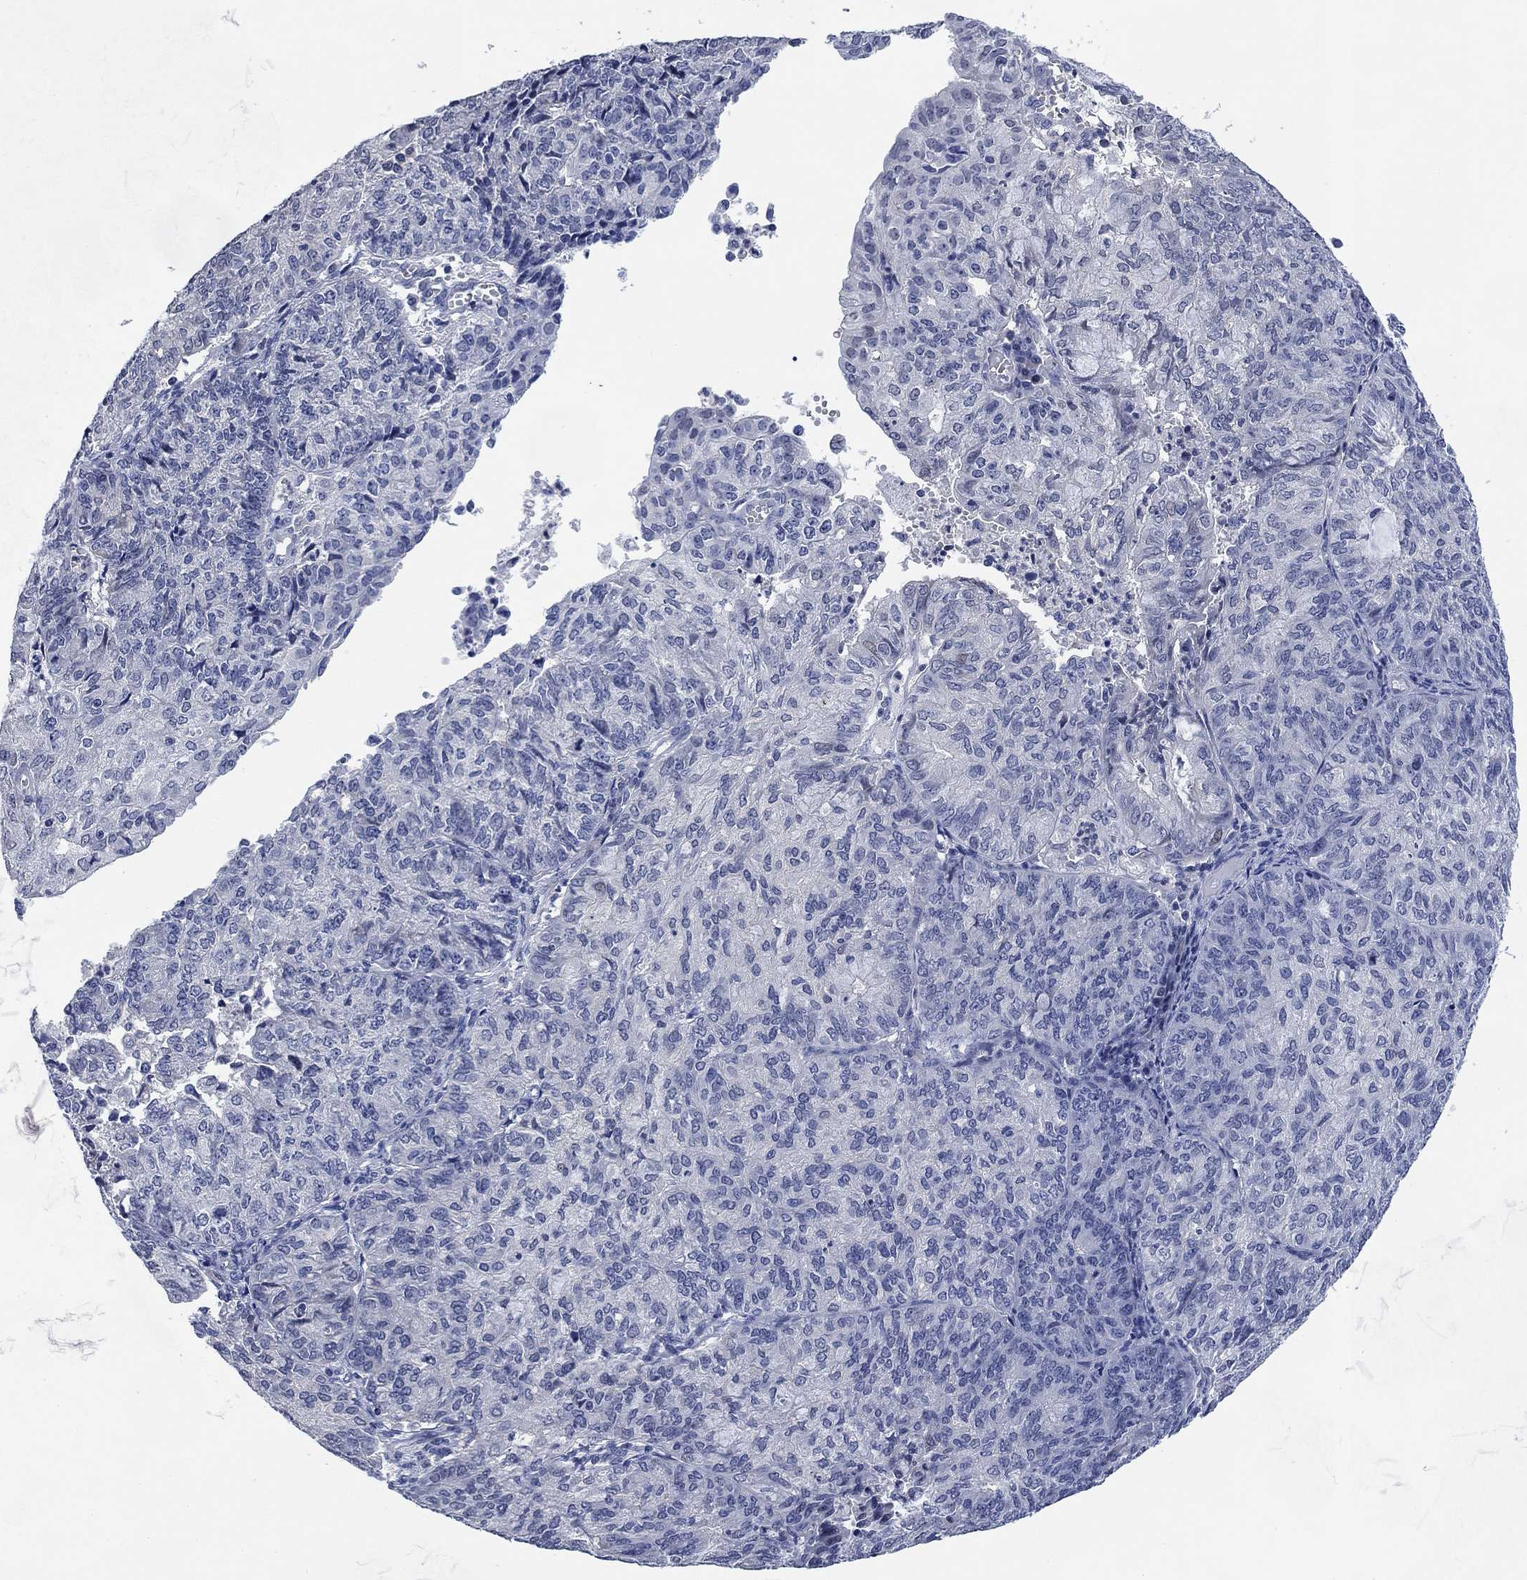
{"staining": {"intensity": "negative", "quantity": "none", "location": "none"}, "tissue": "endometrial cancer", "cell_type": "Tumor cells", "image_type": "cancer", "snomed": [{"axis": "morphology", "description": "Adenocarcinoma, NOS"}, {"axis": "topography", "description": "Endometrium"}], "caption": "Human adenocarcinoma (endometrial) stained for a protein using IHC demonstrates no staining in tumor cells.", "gene": "DAZL", "patient": {"sex": "female", "age": 82}}